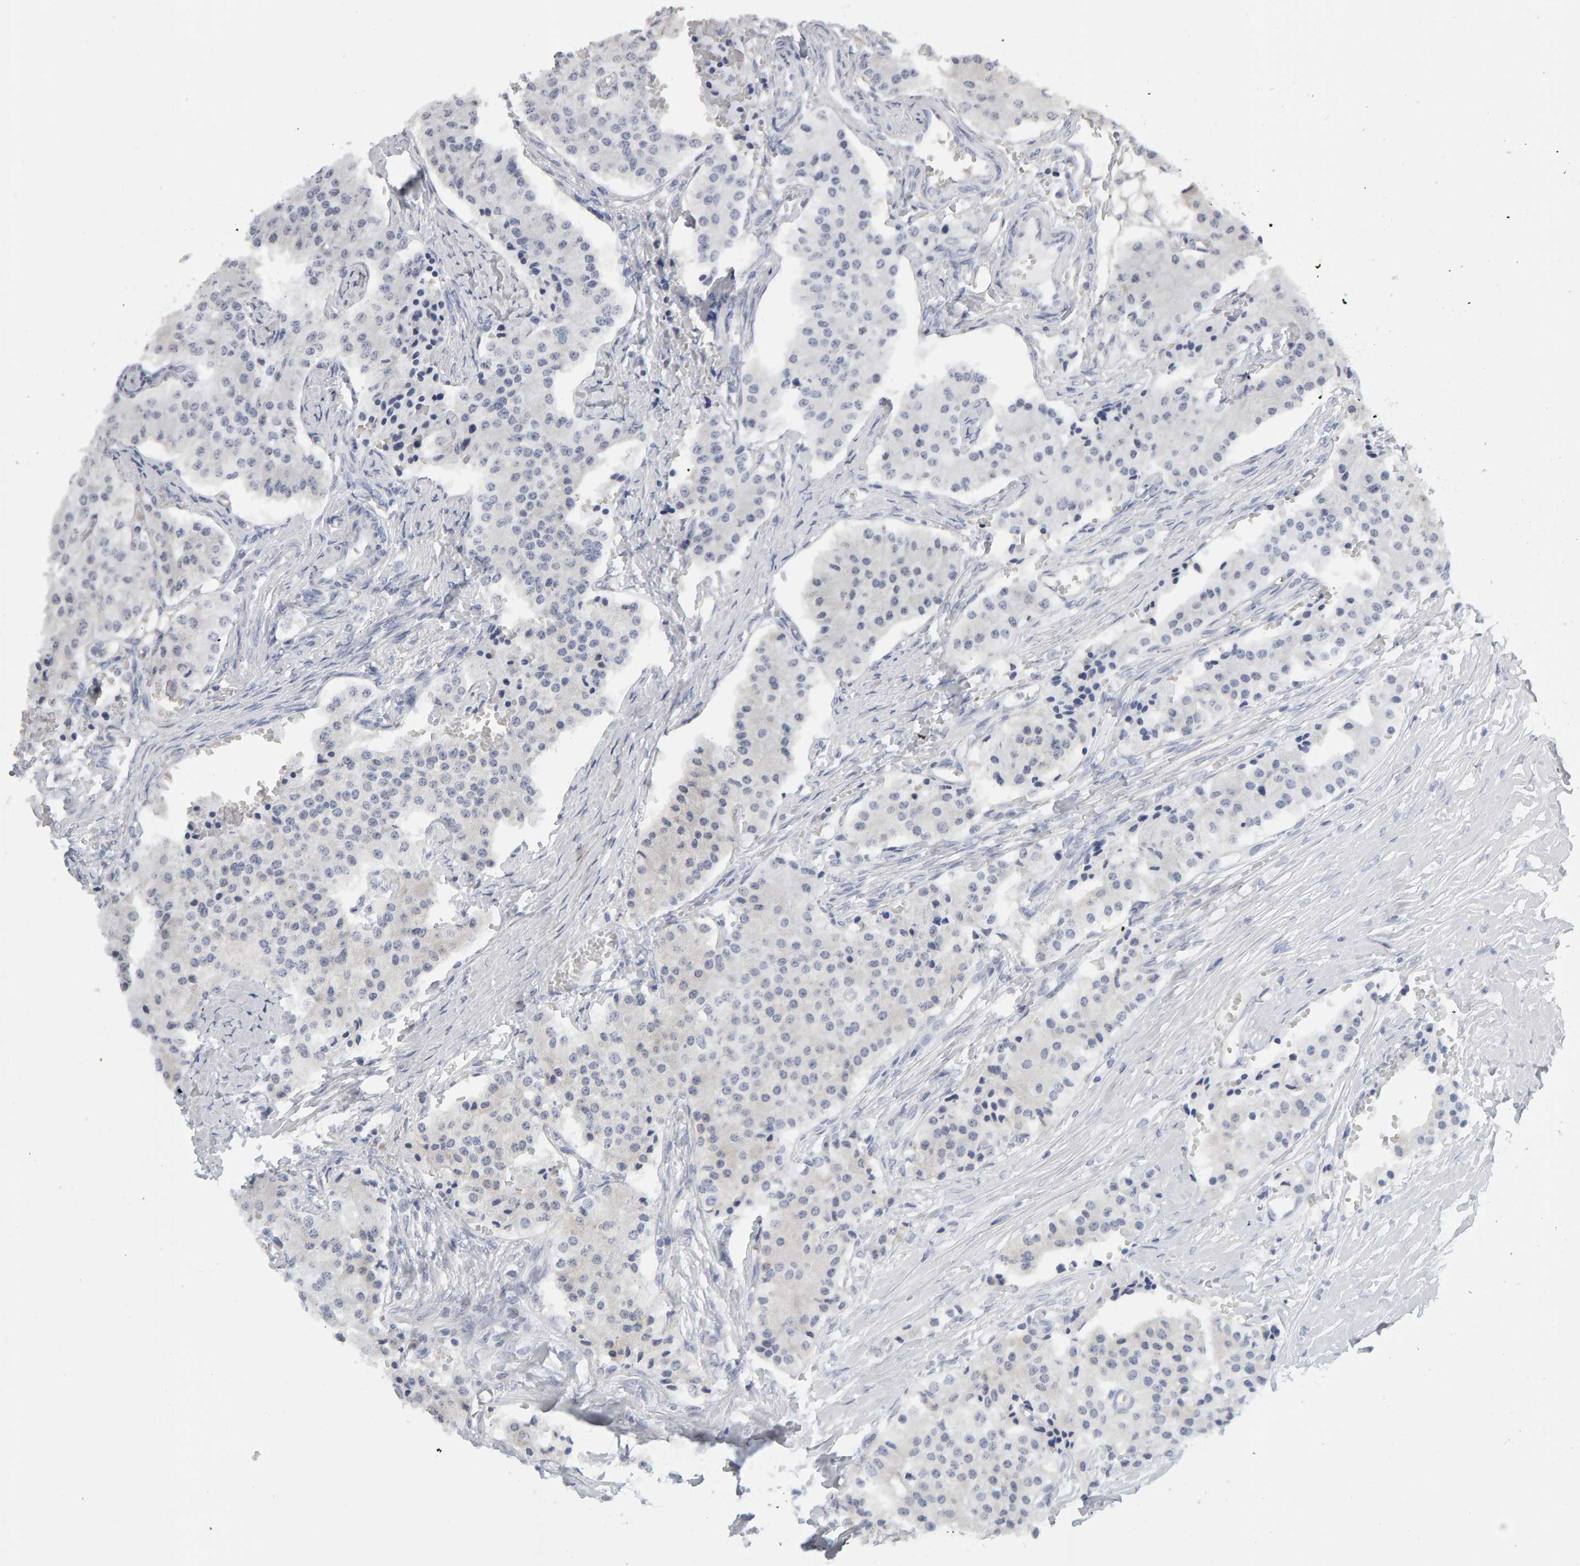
{"staining": {"intensity": "negative", "quantity": "none", "location": "none"}, "tissue": "carcinoid", "cell_type": "Tumor cells", "image_type": "cancer", "snomed": [{"axis": "morphology", "description": "Carcinoid, malignant, NOS"}, {"axis": "topography", "description": "Colon"}], "caption": "IHC micrograph of neoplastic tissue: malignant carcinoid stained with DAB demonstrates no significant protein staining in tumor cells.", "gene": "CTH", "patient": {"sex": "female", "age": 52}}